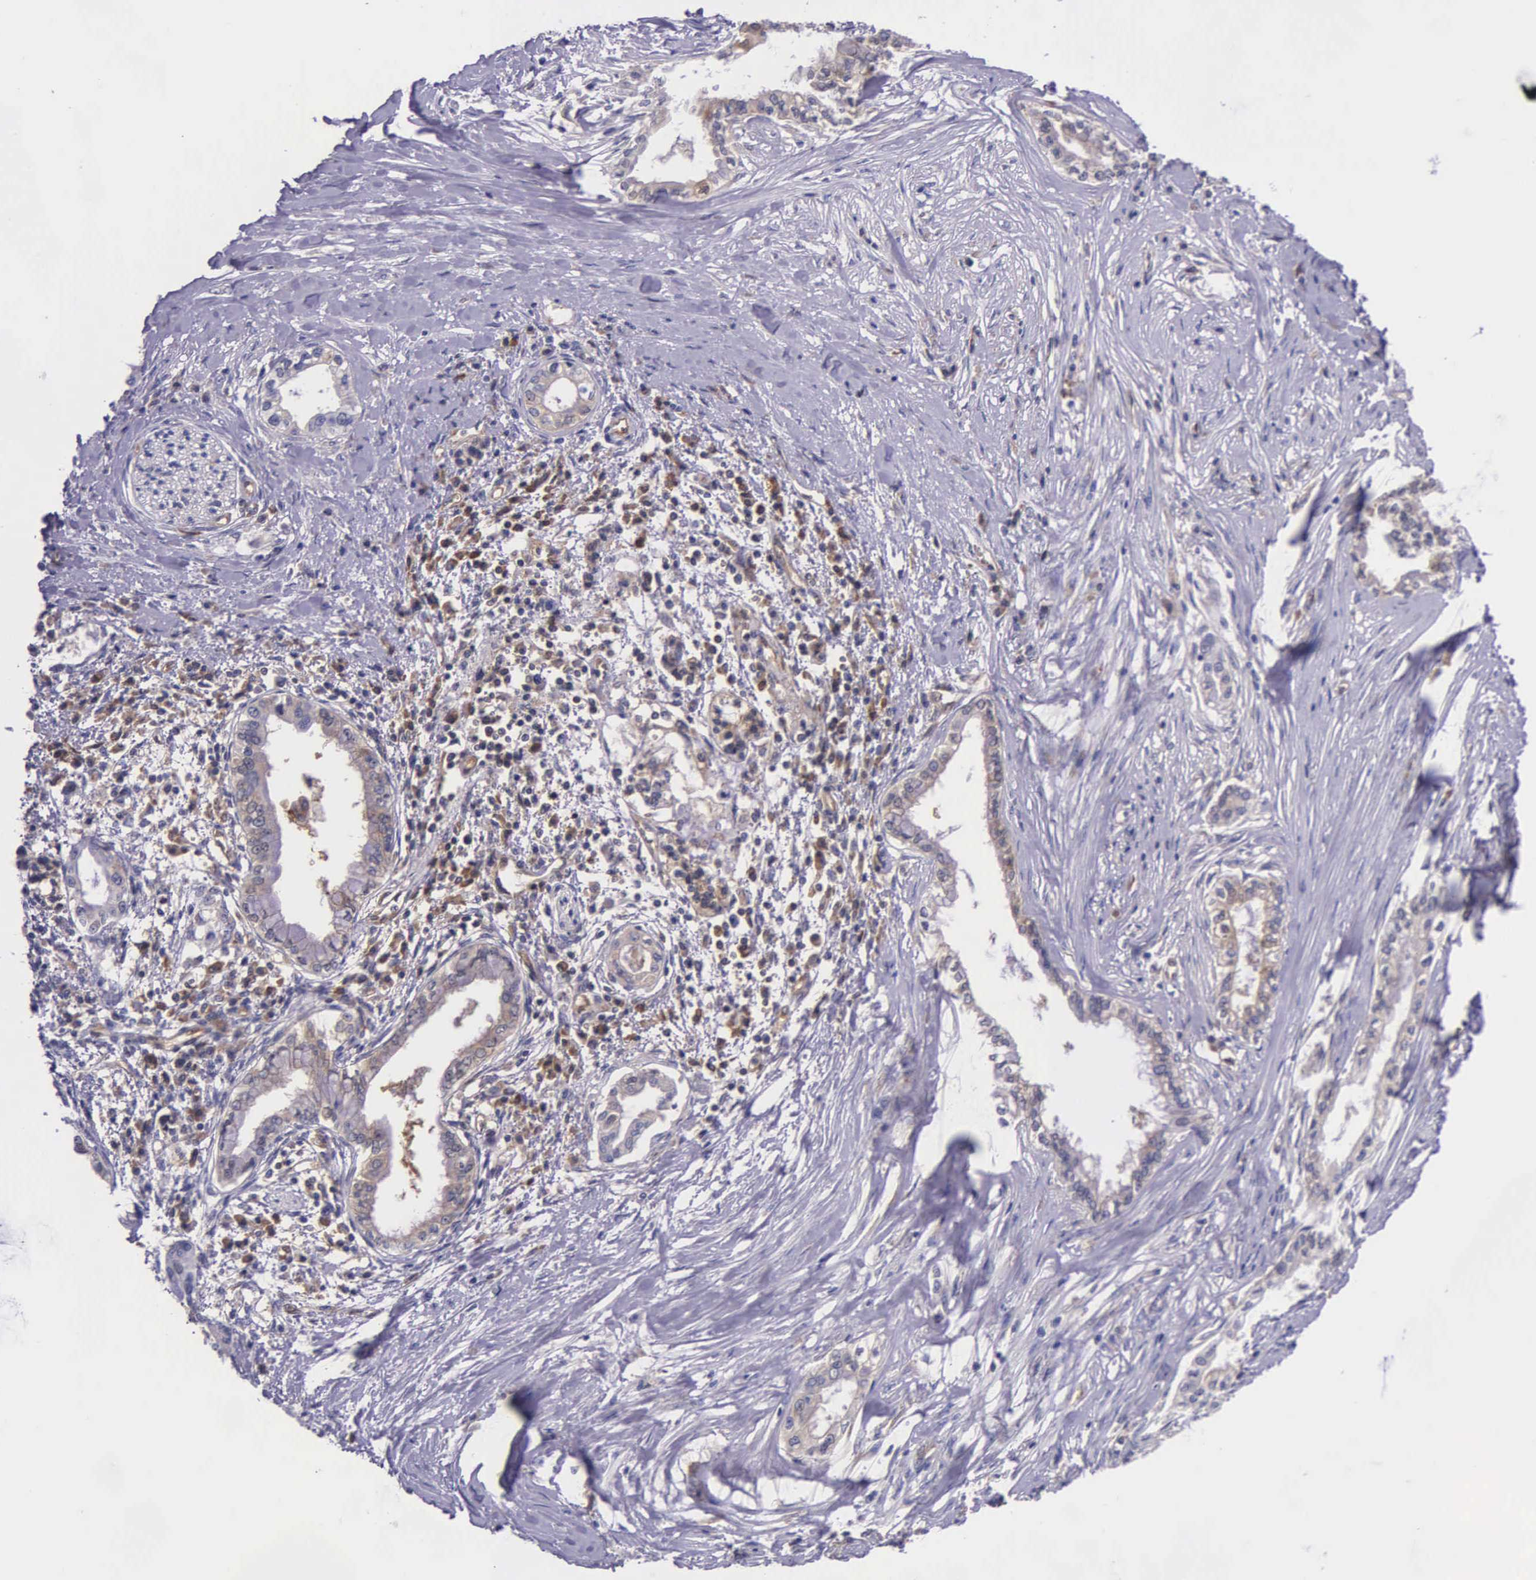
{"staining": {"intensity": "weak", "quantity": ">75%", "location": "cytoplasmic/membranous"}, "tissue": "pancreatic cancer", "cell_type": "Tumor cells", "image_type": "cancer", "snomed": [{"axis": "morphology", "description": "Adenocarcinoma, NOS"}, {"axis": "topography", "description": "Pancreas"}], "caption": "Pancreatic cancer stained with a protein marker exhibits weak staining in tumor cells.", "gene": "GMPR2", "patient": {"sex": "female", "age": 64}}